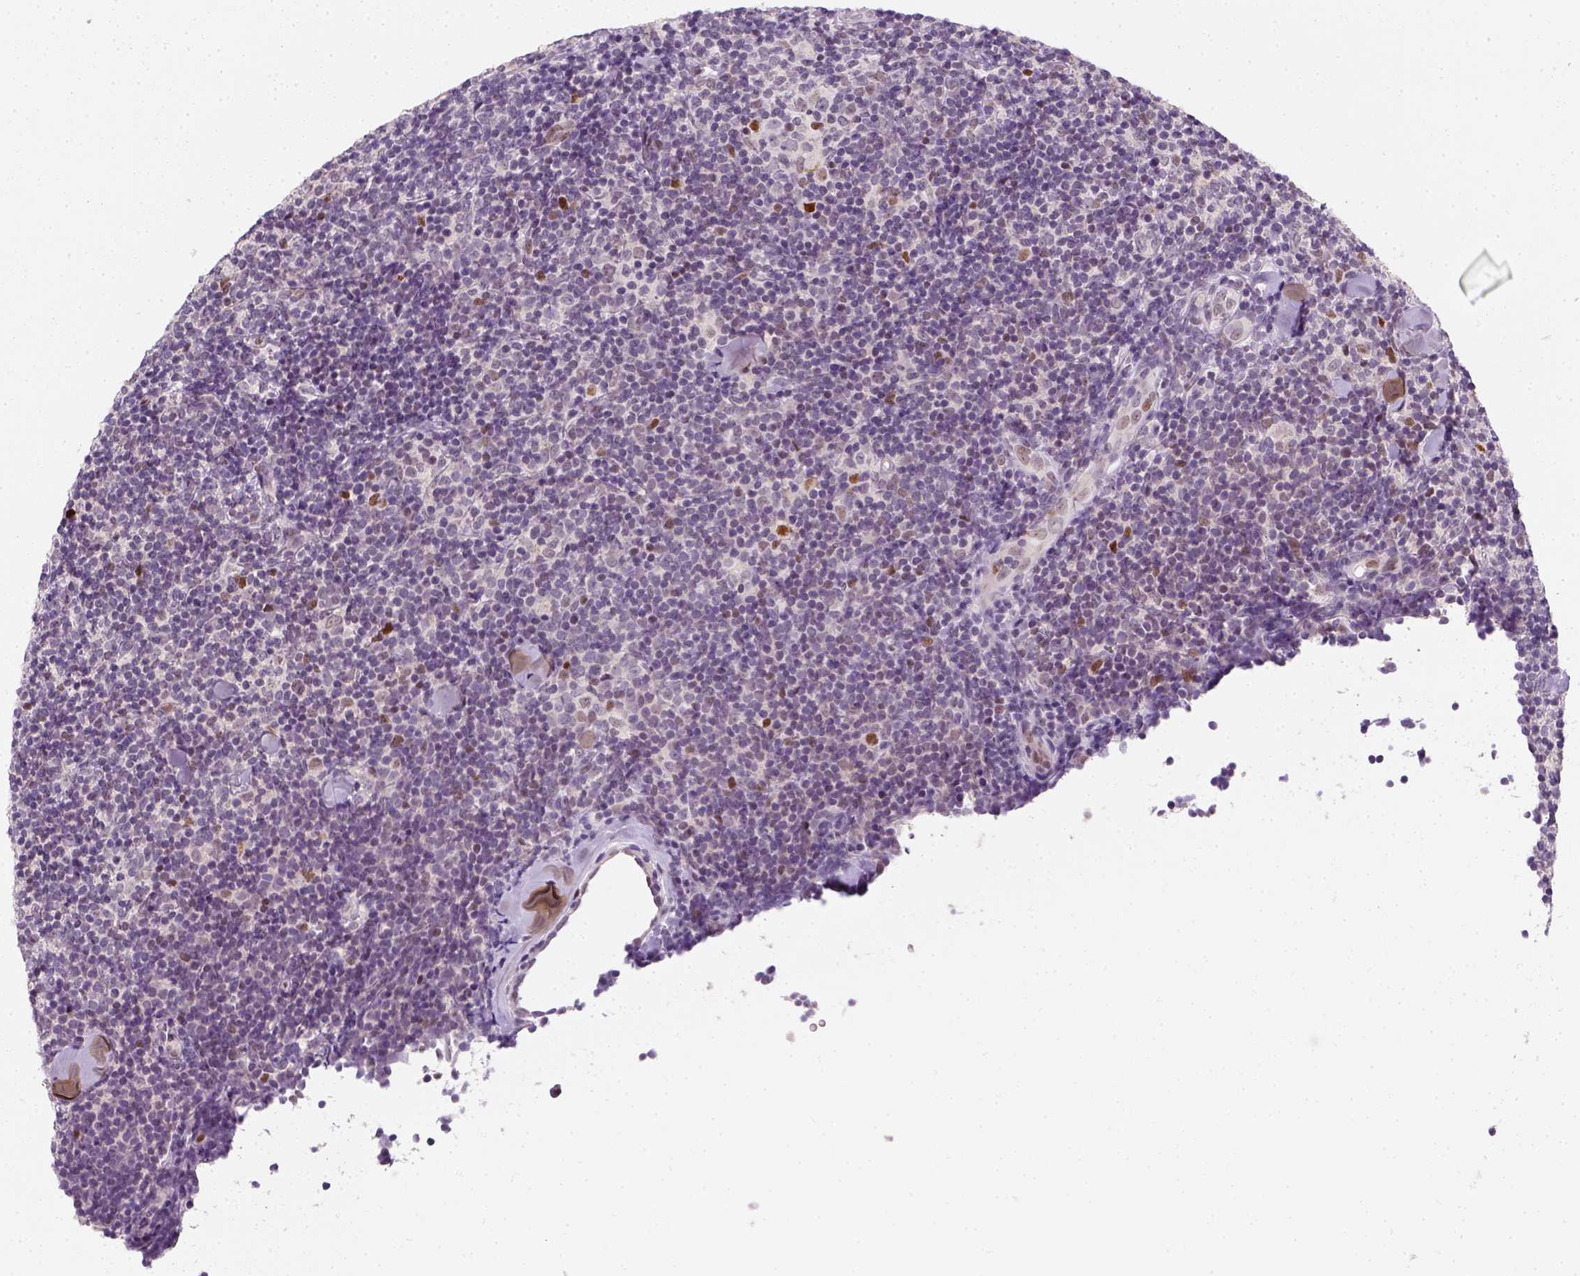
{"staining": {"intensity": "negative", "quantity": "none", "location": "none"}, "tissue": "lymphoma", "cell_type": "Tumor cells", "image_type": "cancer", "snomed": [{"axis": "morphology", "description": "Malignant lymphoma, non-Hodgkin's type, Low grade"}, {"axis": "topography", "description": "Lymph node"}], "caption": "DAB (3,3'-diaminobenzidine) immunohistochemical staining of human malignant lymphoma, non-Hodgkin's type (low-grade) demonstrates no significant staining in tumor cells.", "gene": "TP53", "patient": {"sex": "female", "age": 56}}